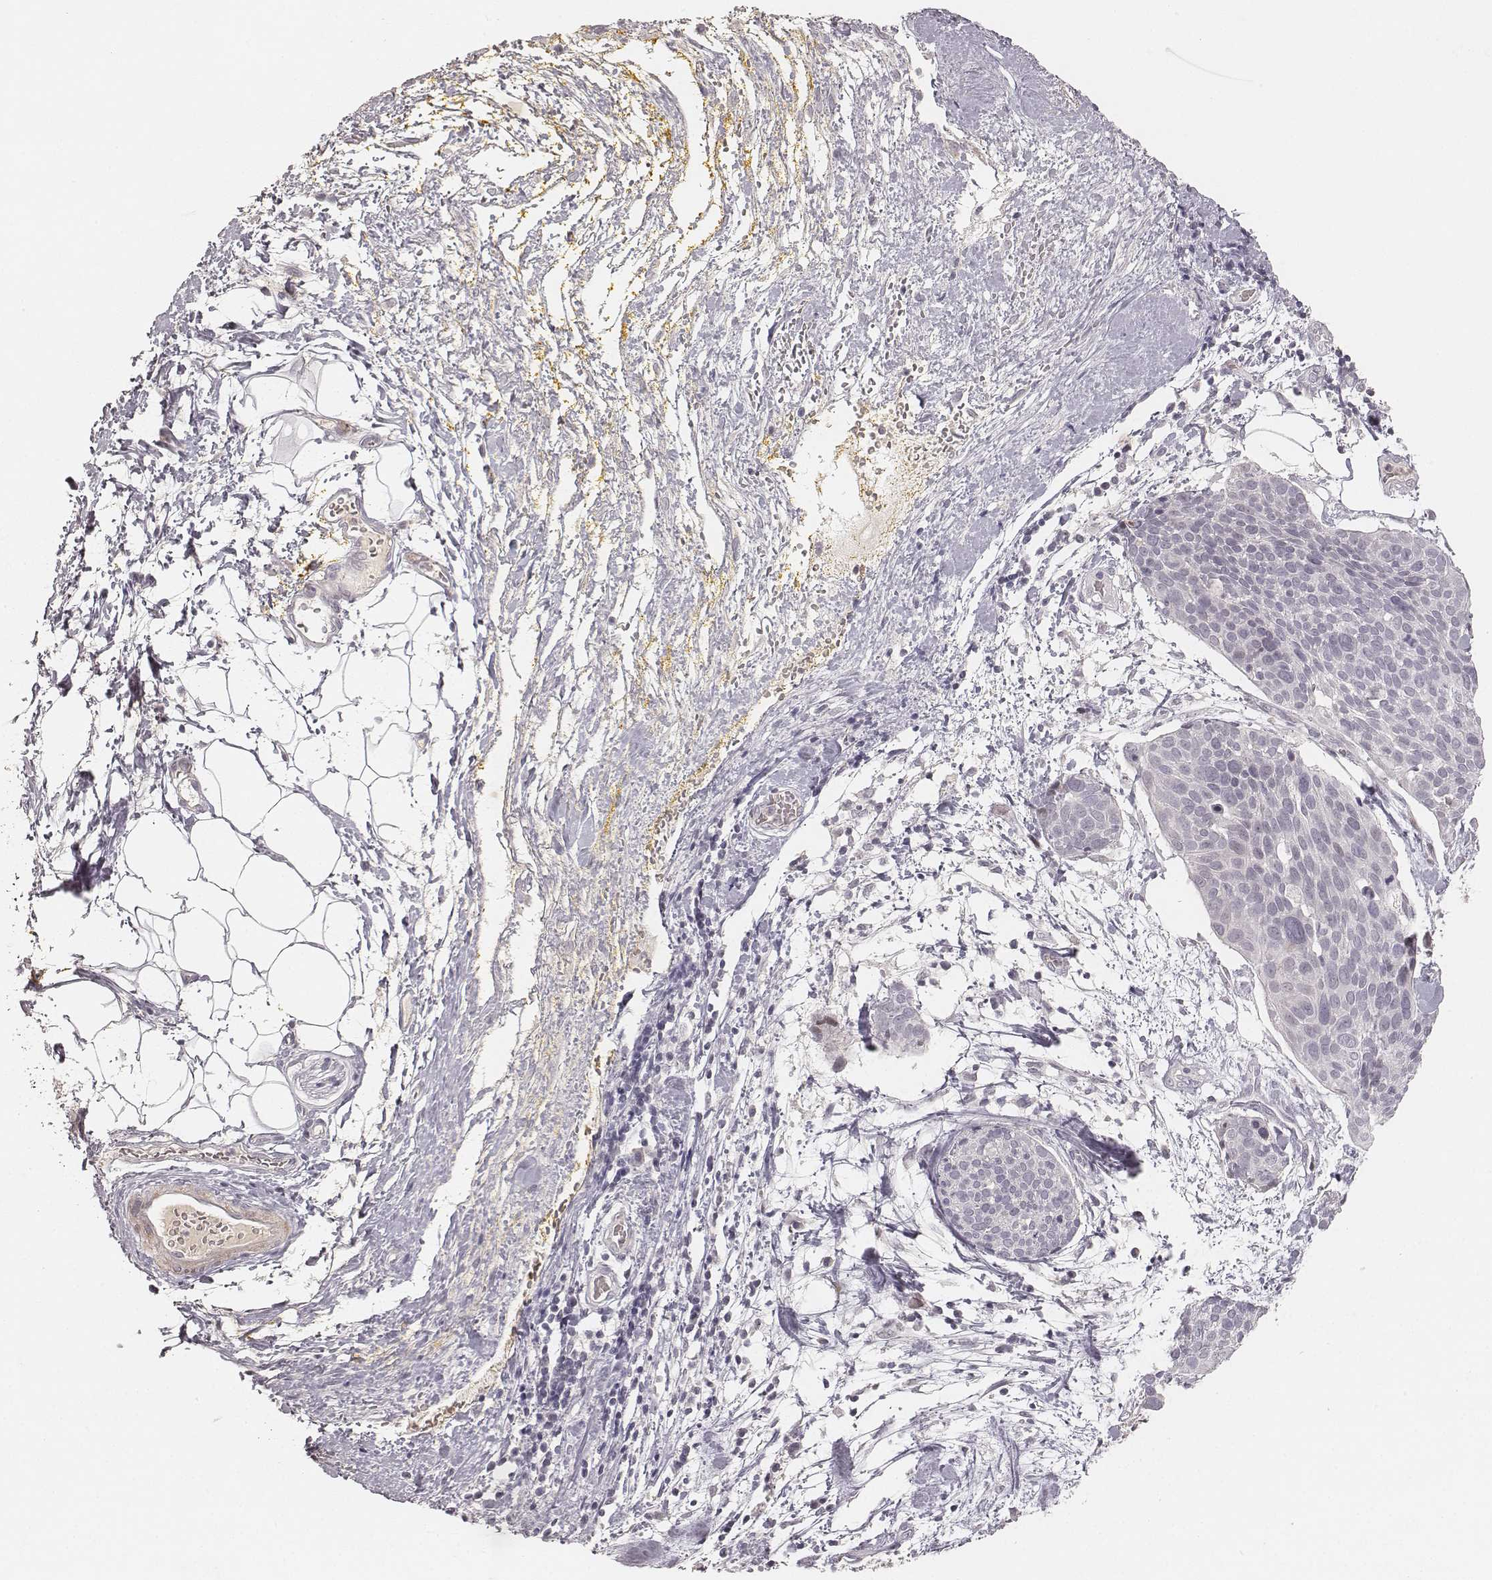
{"staining": {"intensity": "negative", "quantity": "none", "location": "none"}, "tissue": "cervical cancer", "cell_type": "Tumor cells", "image_type": "cancer", "snomed": [{"axis": "morphology", "description": "Squamous cell carcinoma, NOS"}, {"axis": "topography", "description": "Cervix"}], "caption": "A micrograph of cervical cancer (squamous cell carcinoma) stained for a protein demonstrates no brown staining in tumor cells.", "gene": "MADCAM1", "patient": {"sex": "female", "age": 39}}